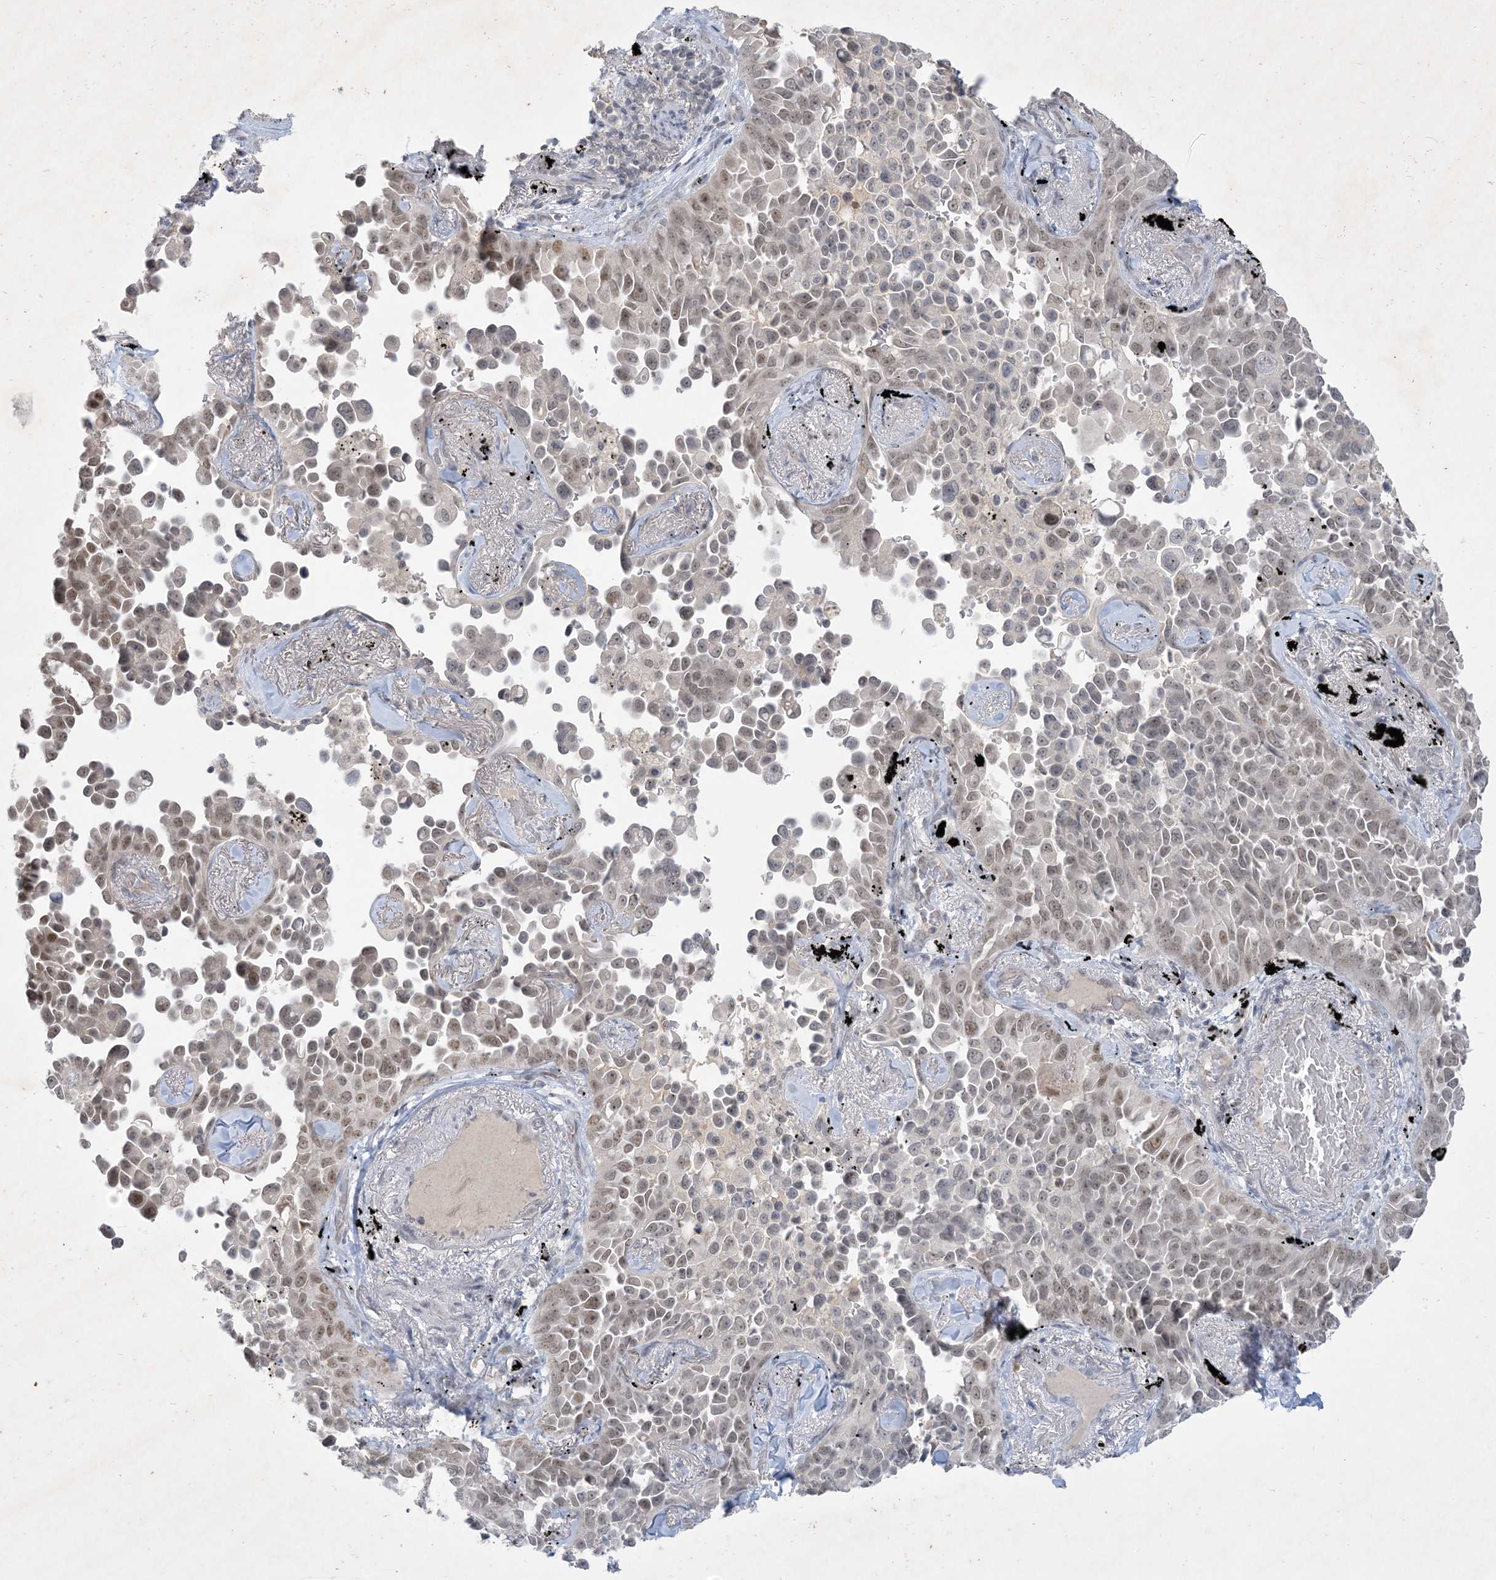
{"staining": {"intensity": "weak", "quantity": ">75%", "location": "nuclear"}, "tissue": "lung cancer", "cell_type": "Tumor cells", "image_type": "cancer", "snomed": [{"axis": "morphology", "description": "Adenocarcinoma, NOS"}, {"axis": "topography", "description": "Lung"}], "caption": "Human lung cancer stained with a protein marker demonstrates weak staining in tumor cells.", "gene": "ZNF674", "patient": {"sex": "female", "age": 67}}